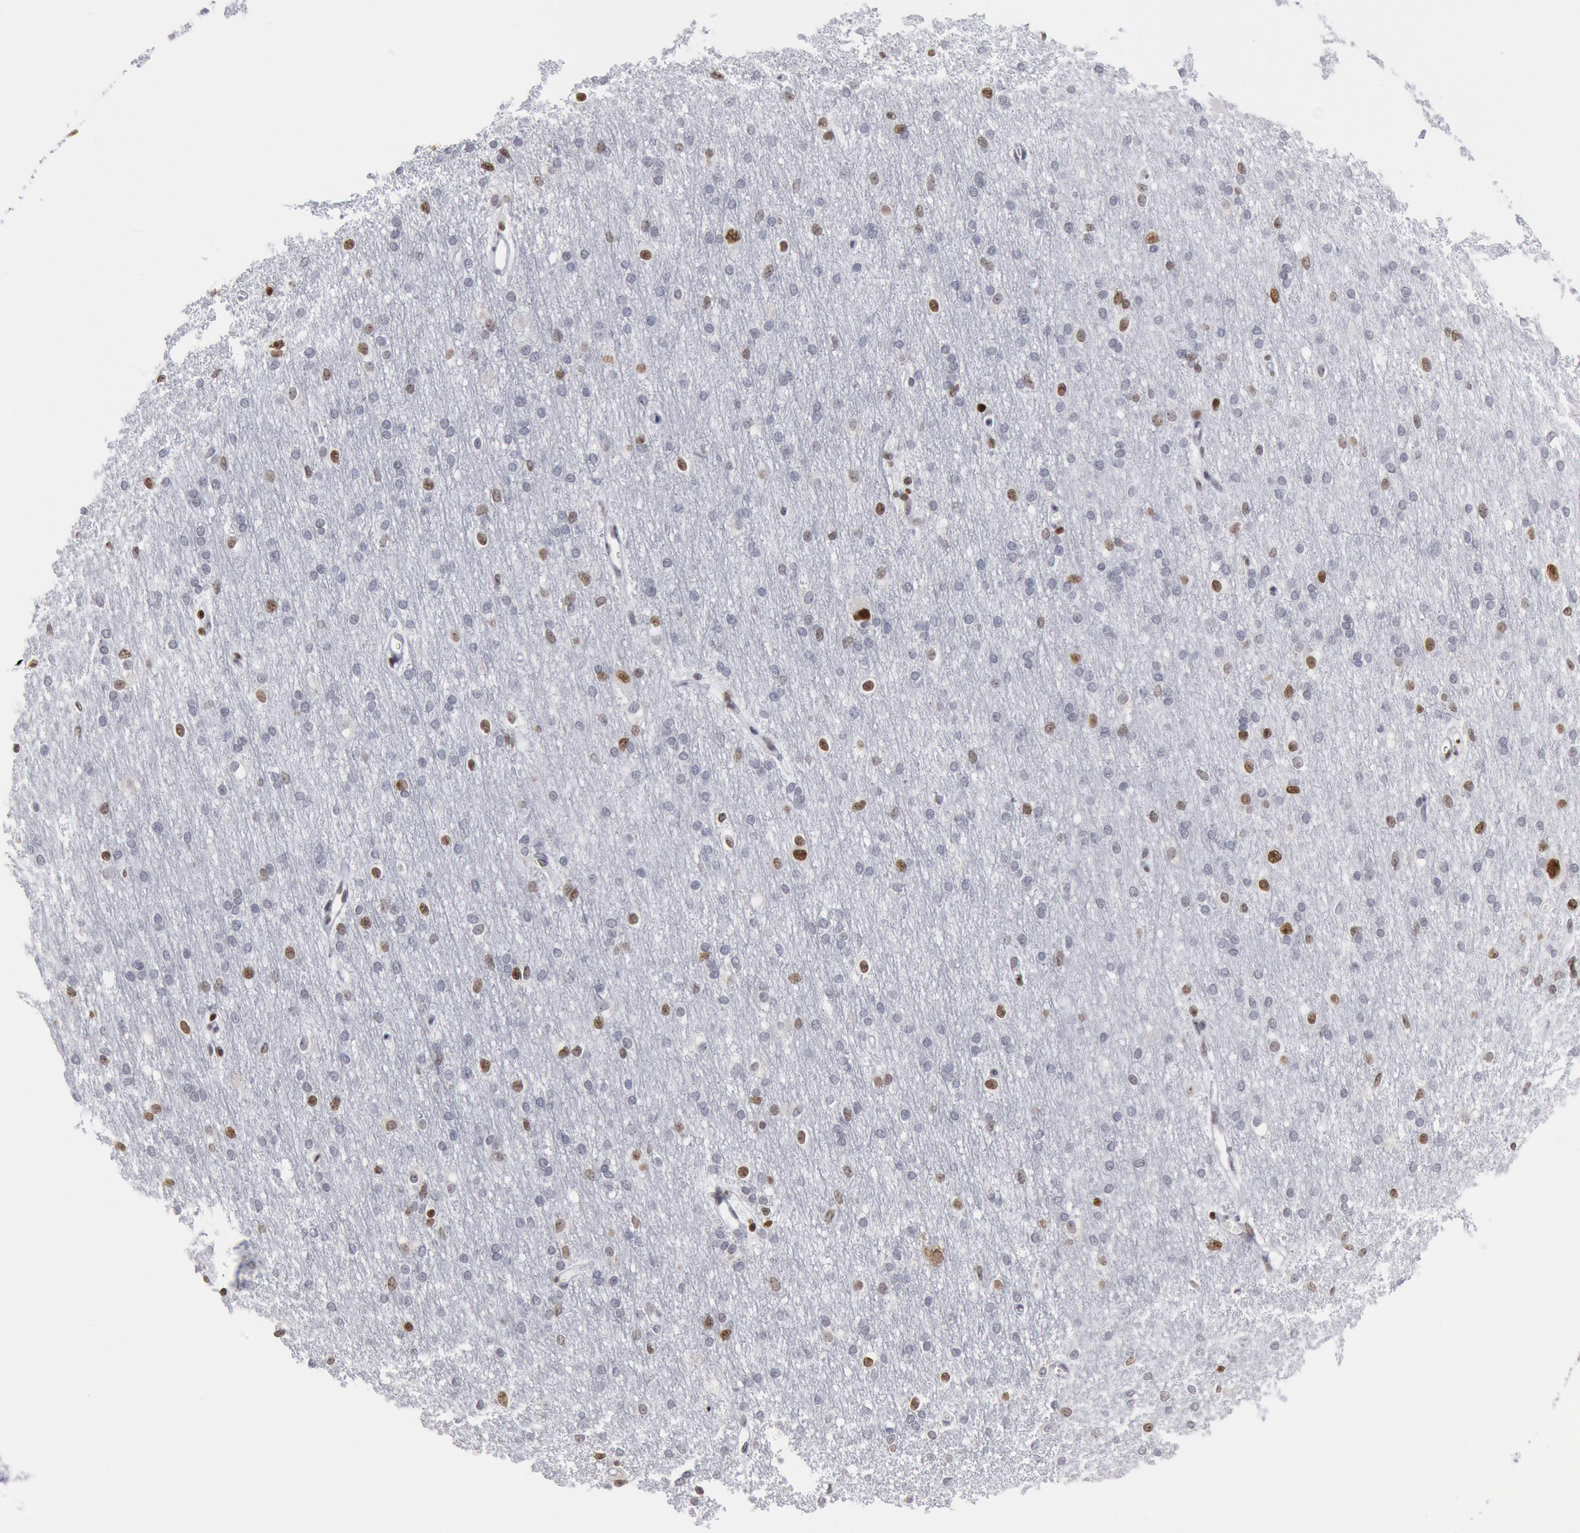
{"staining": {"intensity": "negative", "quantity": "none", "location": "none"}, "tissue": "cerebral cortex", "cell_type": "Endothelial cells", "image_type": "normal", "snomed": [{"axis": "morphology", "description": "Normal tissue, NOS"}, {"axis": "morphology", "description": "Inflammation, NOS"}, {"axis": "topography", "description": "Cerebral cortex"}], "caption": "This is an immunohistochemistry (IHC) photomicrograph of unremarkable human cerebral cortex. There is no positivity in endothelial cells.", "gene": "SUB1", "patient": {"sex": "male", "age": 6}}